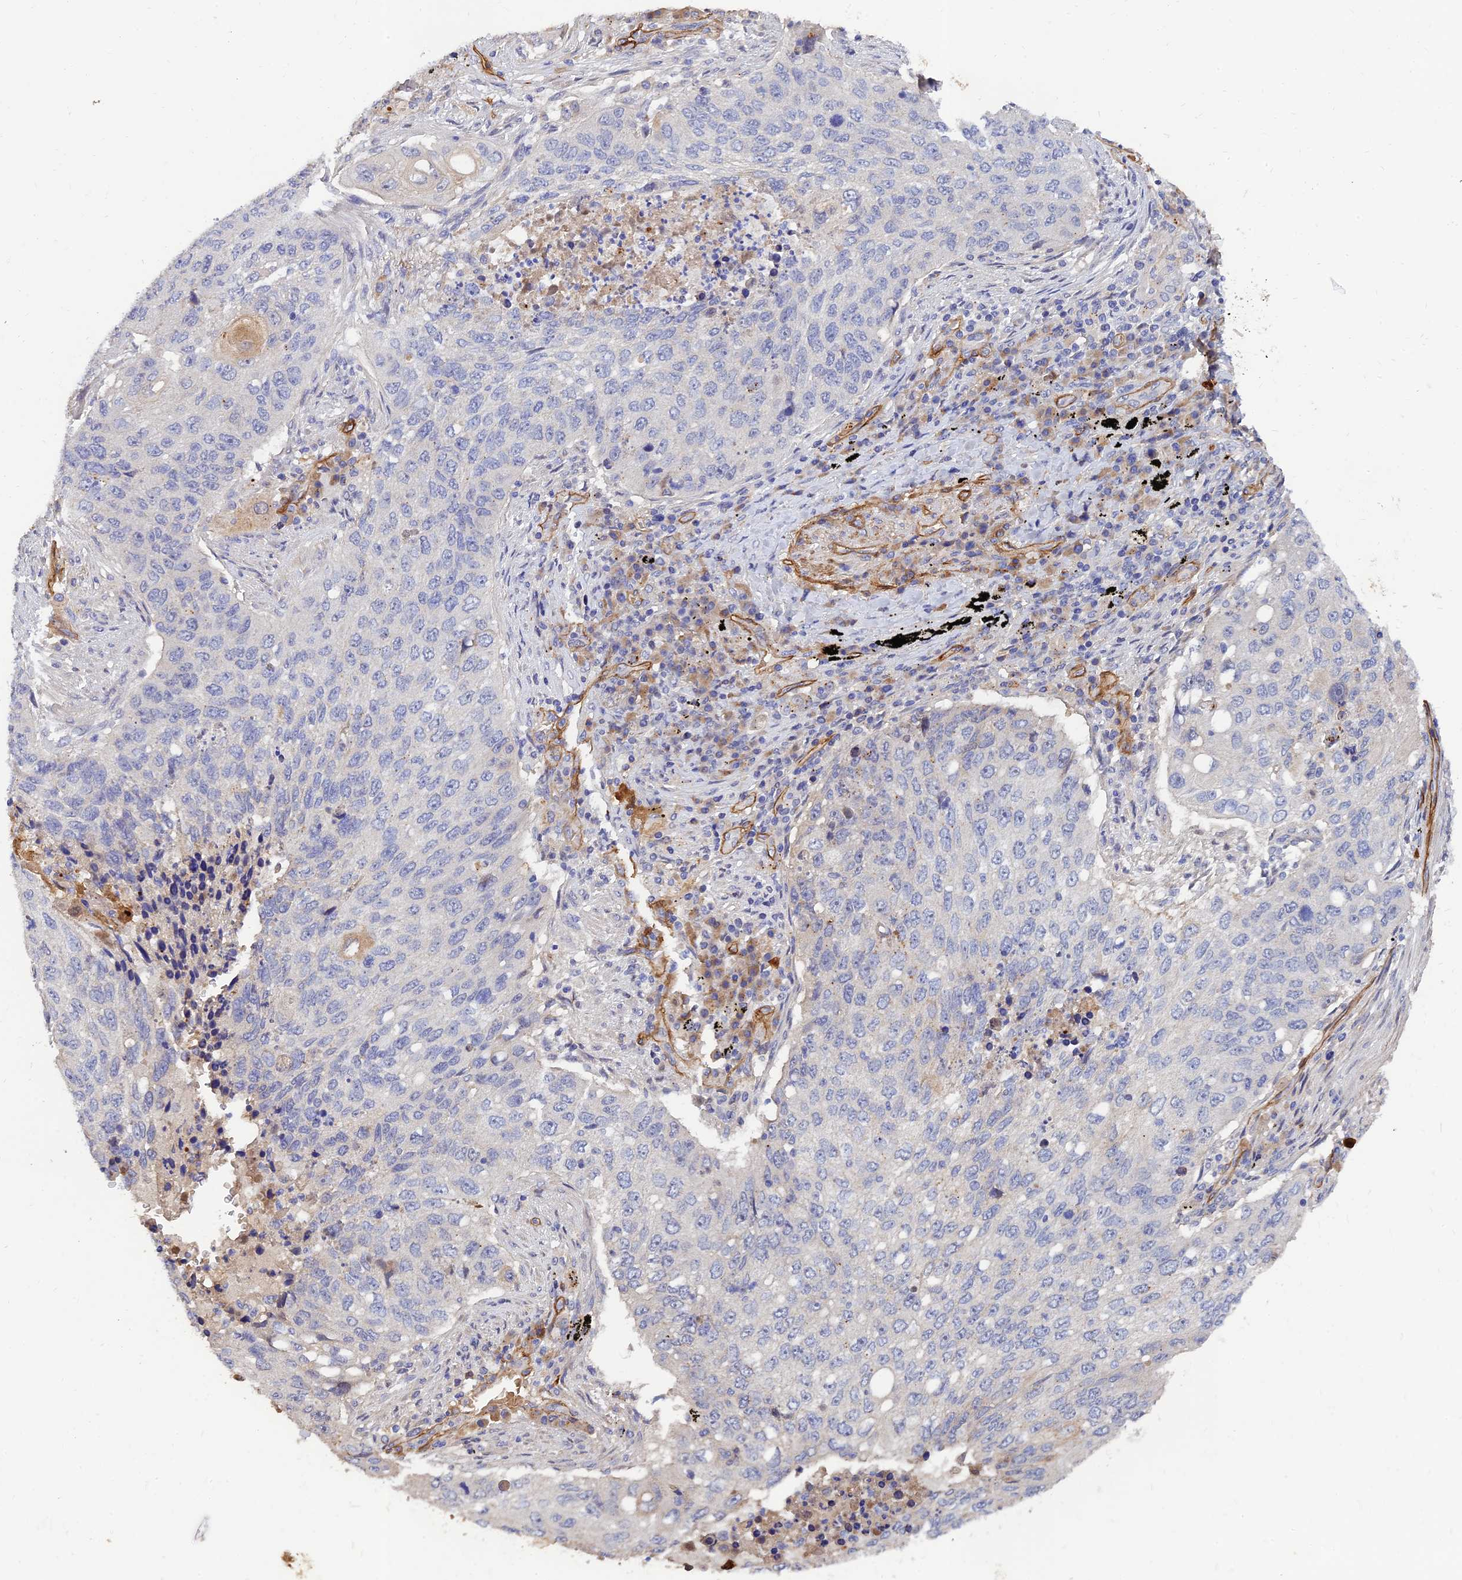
{"staining": {"intensity": "negative", "quantity": "none", "location": "none"}, "tissue": "lung cancer", "cell_type": "Tumor cells", "image_type": "cancer", "snomed": [{"axis": "morphology", "description": "Squamous cell carcinoma, NOS"}, {"axis": "topography", "description": "Lung"}], "caption": "Lung cancer (squamous cell carcinoma) was stained to show a protein in brown. There is no significant expression in tumor cells.", "gene": "MRPL35", "patient": {"sex": "female", "age": 63}}